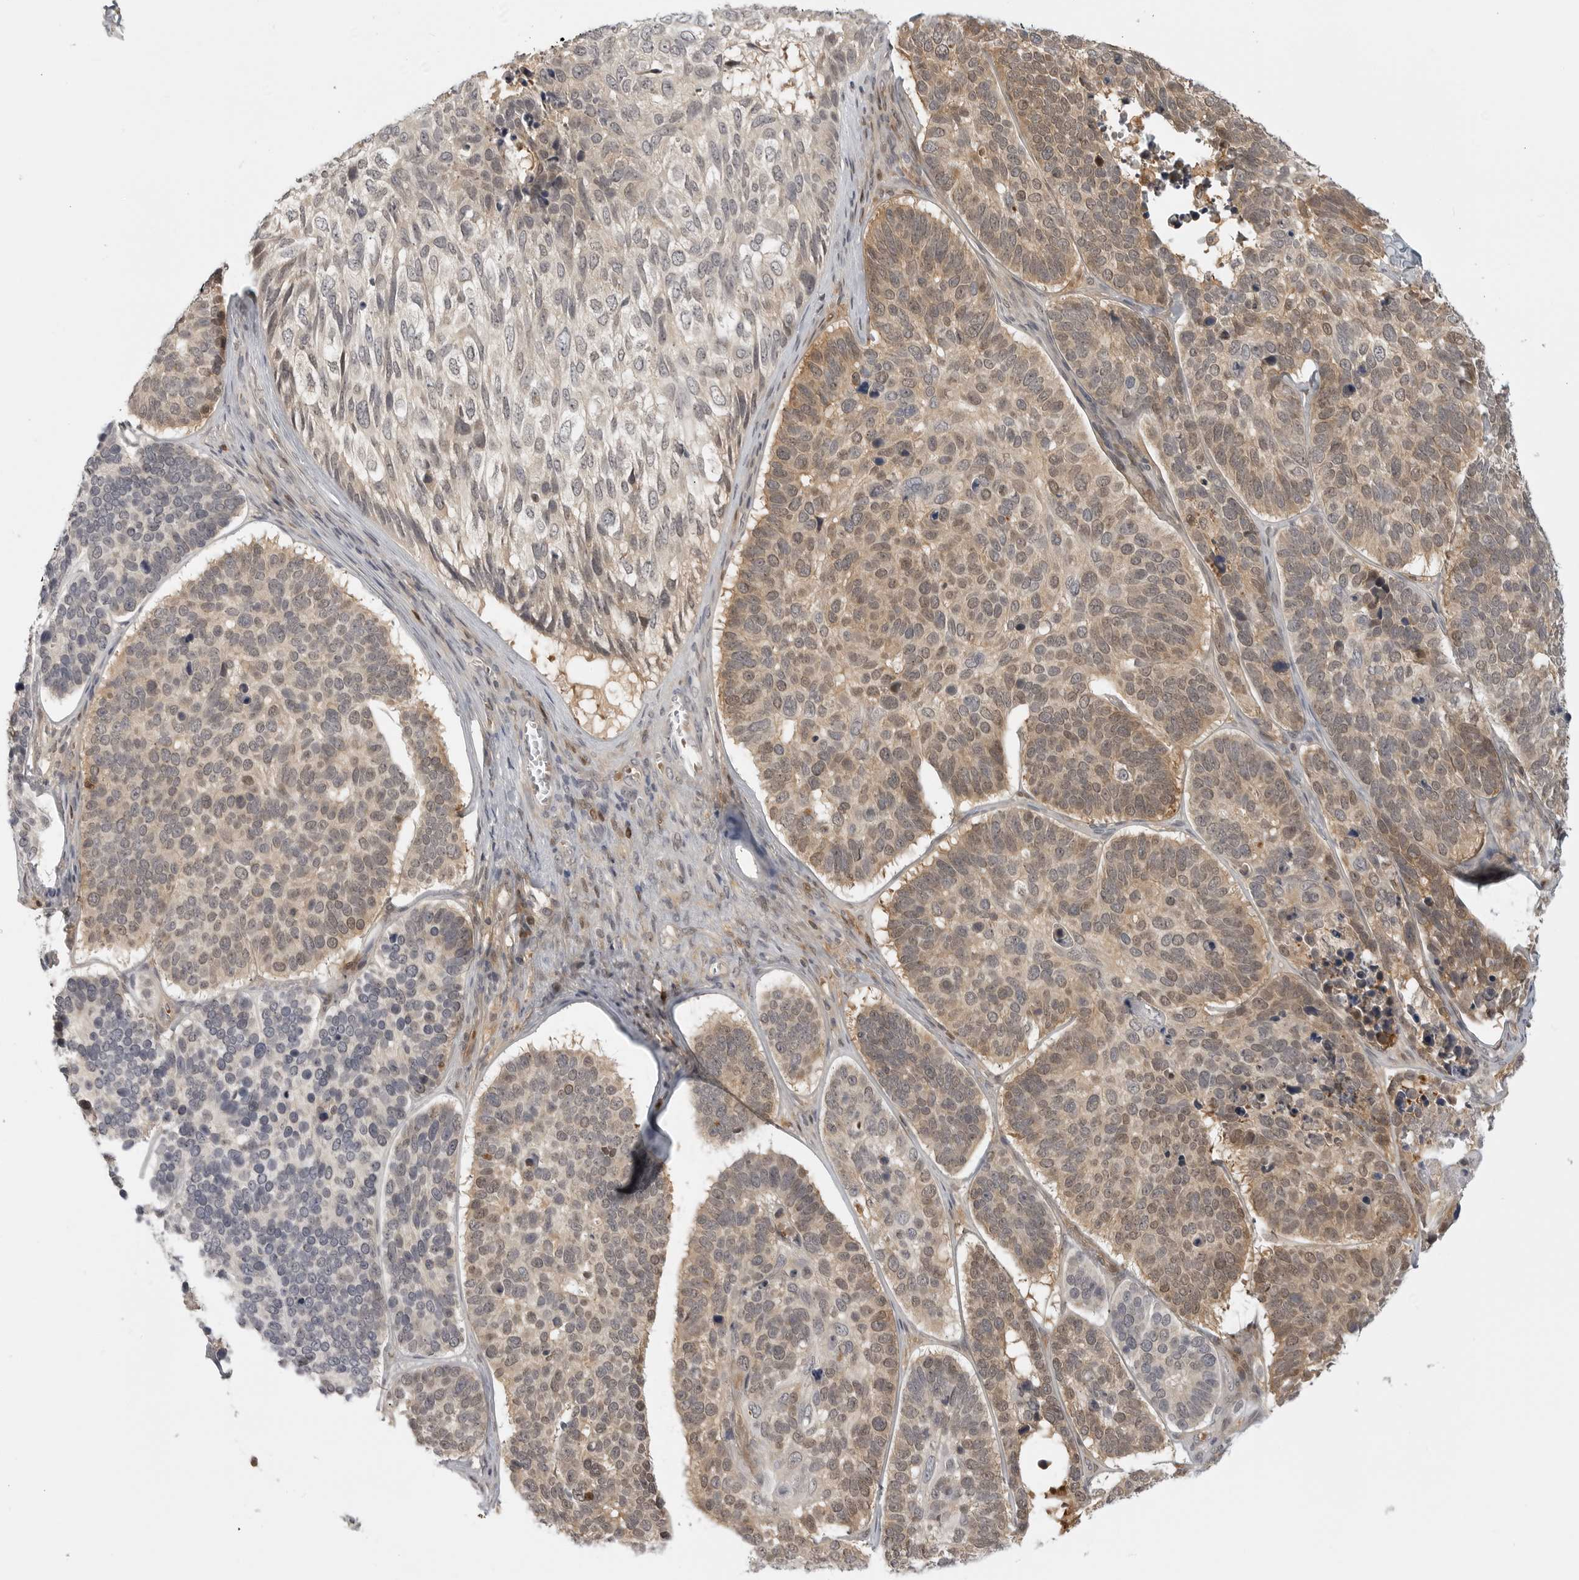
{"staining": {"intensity": "weak", "quantity": "25%-75%", "location": "cytoplasmic/membranous,nuclear"}, "tissue": "skin cancer", "cell_type": "Tumor cells", "image_type": "cancer", "snomed": [{"axis": "morphology", "description": "Basal cell carcinoma"}, {"axis": "topography", "description": "Skin"}], "caption": "Tumor cells show weak cytoplasmic/membranous and nuclear staining in about 25%-75% of cells in basal cell carcinoma (skin). (DAB IHC with brightfield microscopy, high magnification).", "gene": "CTIF", "patient": {"sex": "male", "age": 62}}